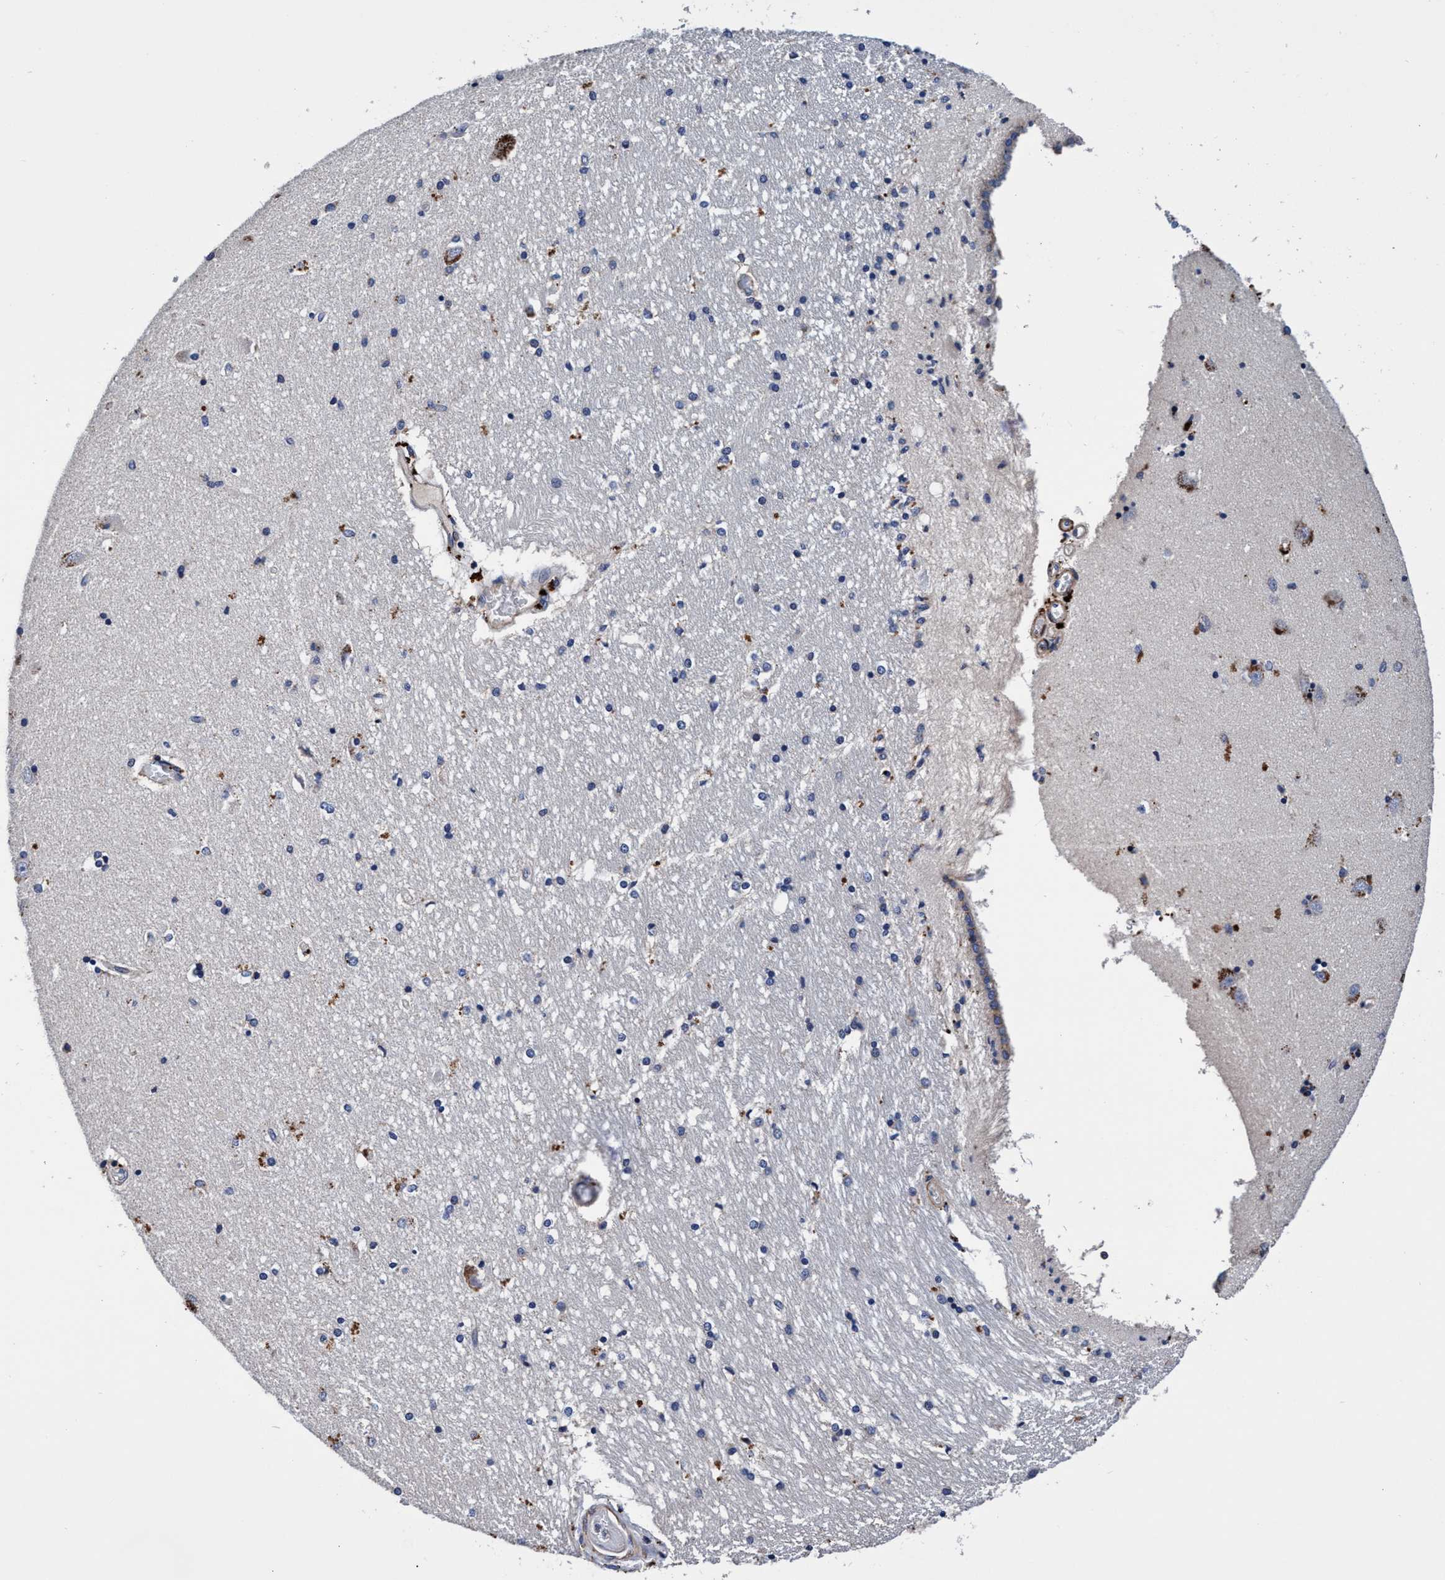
{"staining": {"intensity": "strong", "quantity": "<25%", "location": "cytoplasmic/membranous"}, "tissue": "hippocampus", "cell_type": "Glial cells", "image_type": "normal", "snomed": [{"axis": "morphology", "description": "Normal tissue, NOS"}, {"axis": "topography", "description": "Hippocampus"}], "caption": "Human hippocampus stained with a protein marker reveals strong staining in glial cells.", "gene": "RNF208", "patient": {"sex": "male", "age": 45}}